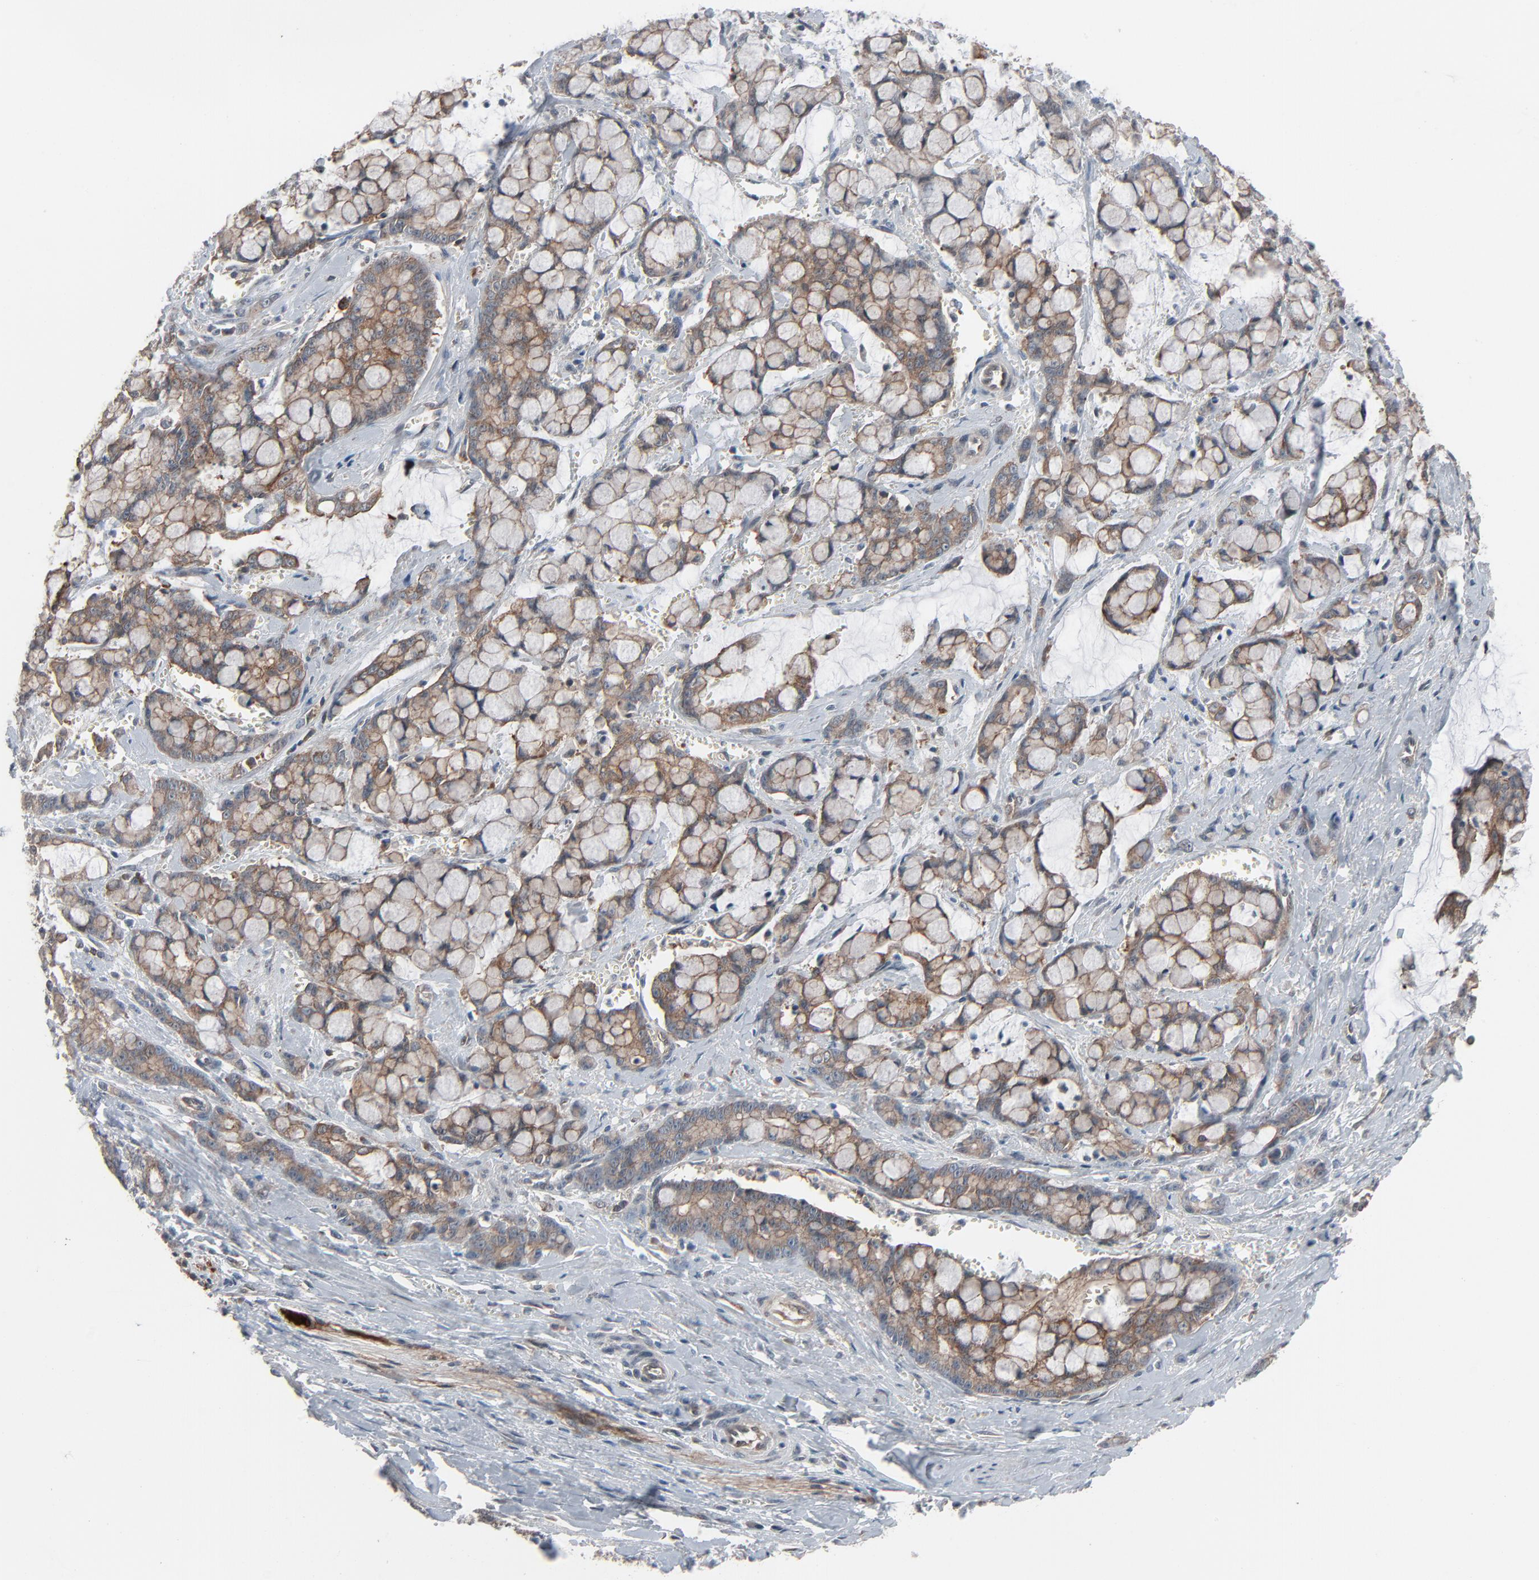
{"staining": {"intensity": "weak", "quantity": ">75%", "location": "cytoplasmic/membranous"}, "tissue": "pancreatic cancer", "cell_type": "Tumor cells", "image_type": "cancer", "snomed": [{"axis": "morphology", "description": "Adenocarcinoma, NOS"}, {"axis": "topography", "description": "Pancreas"}], "caption": "Immunohistochemical staining of adenocarcinoma (pancreatic) demonstrates low levels of weak cytoplasmic/membranous staining in about >75% of tumor cells.", "gene": "OPTN", "patient": {"sex": "female", "age": 73}}